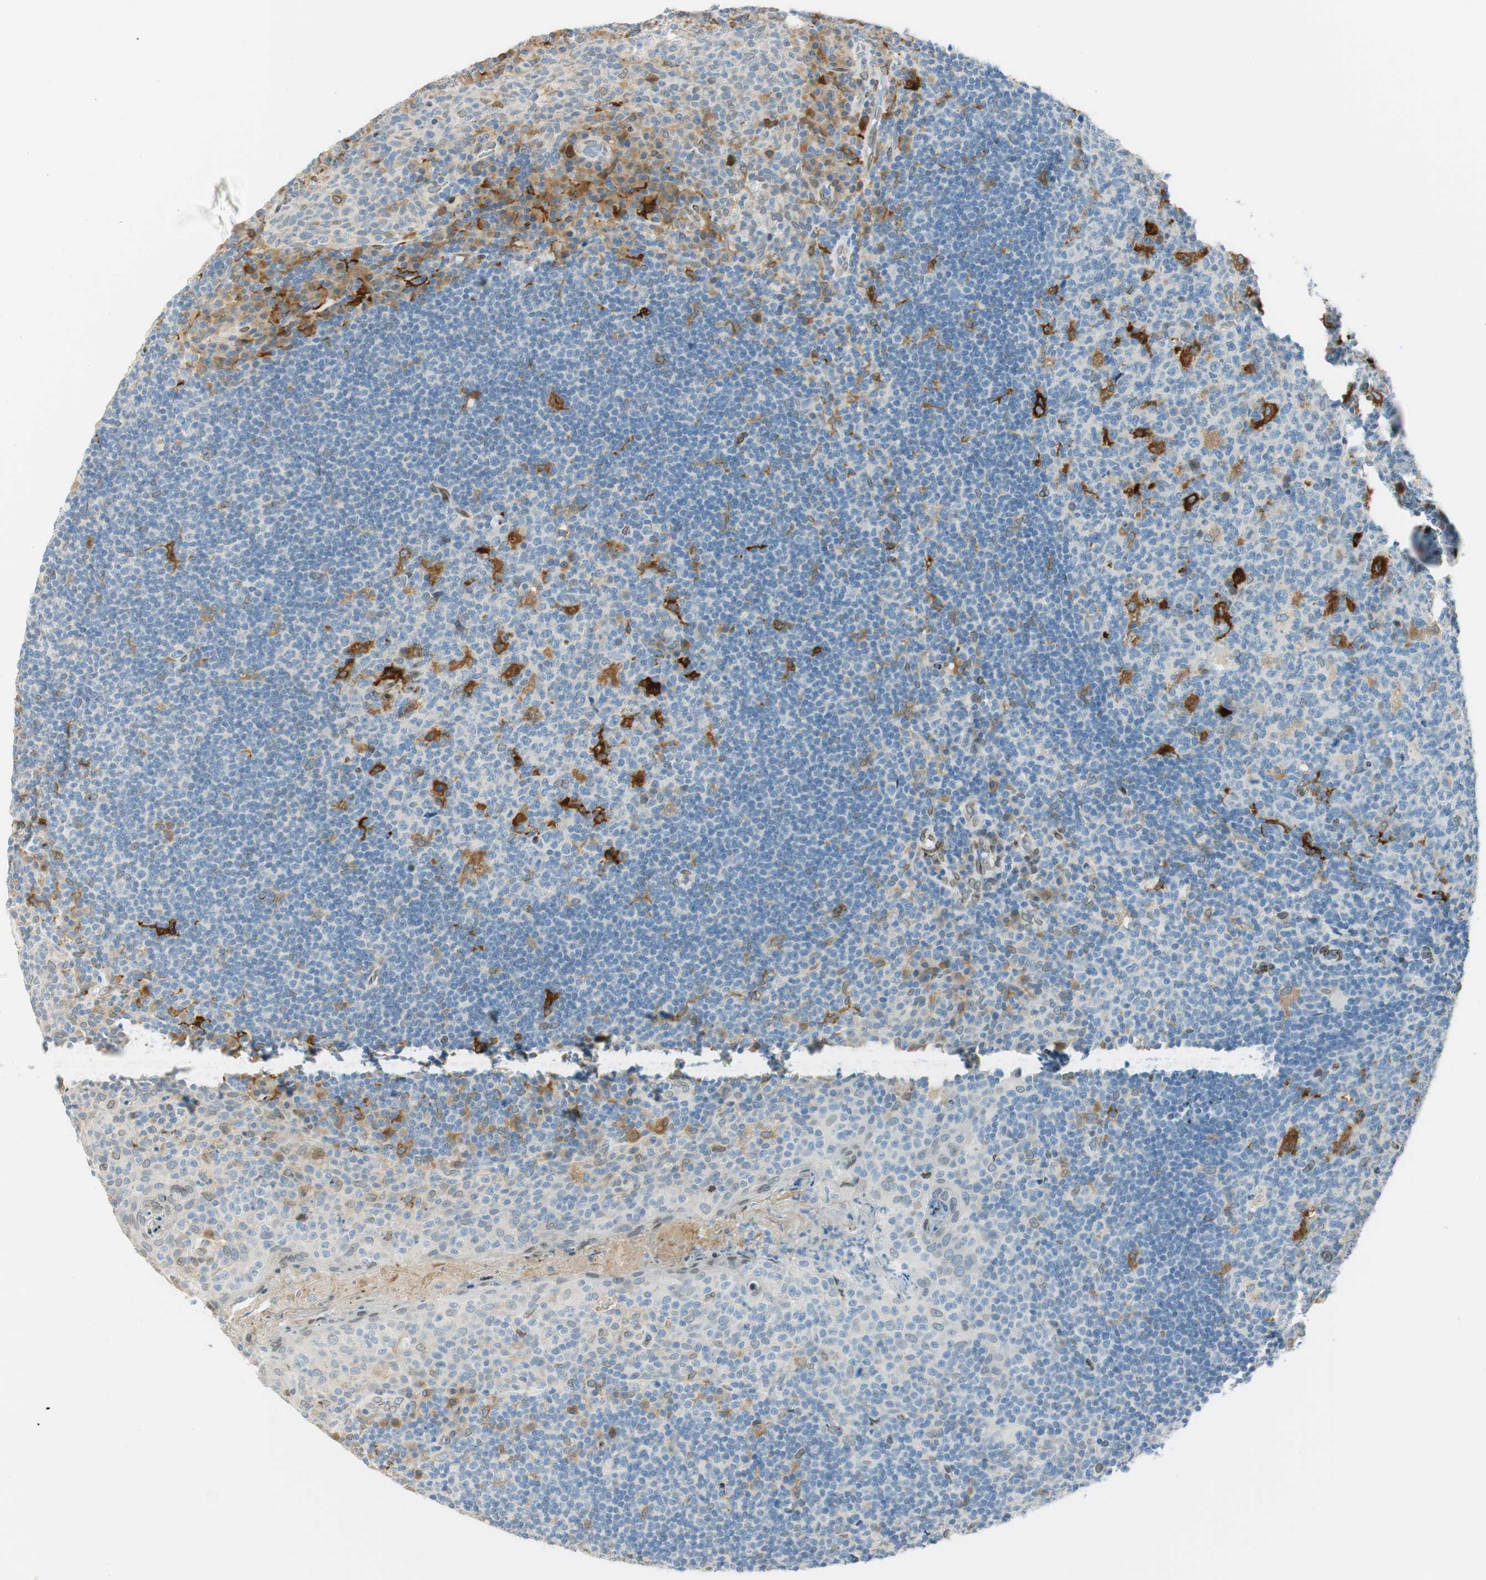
{"staining": {"intensity": "strong", "quantity": "<25%", "location": "cytoplasmic/membranous"}, "tissue": "tonsil", "cell_type": "Germinal center cells", "image_type": "normal", "snomed": [{"axis": "morphology", "description": "Normal tissue, NOS"}, {"axis": "topography", "description": "Tonsil"}], "caption": "Tonsil stained with DAB (3,3'-diaminobenzidine) IHC demonstrates medium levels of strong cytoplasmic/membranous positivity in approximately <25% of germinal center cells. The staining was performed using DAB (3,3'-diaminobenzidine) to visualize the protein expression in brown, while the nuclei were stained in blue with hematoxylin (Magnification: 20x).", "gene": "TMEM260", "patient": {"sex": "male", "age": 17}}